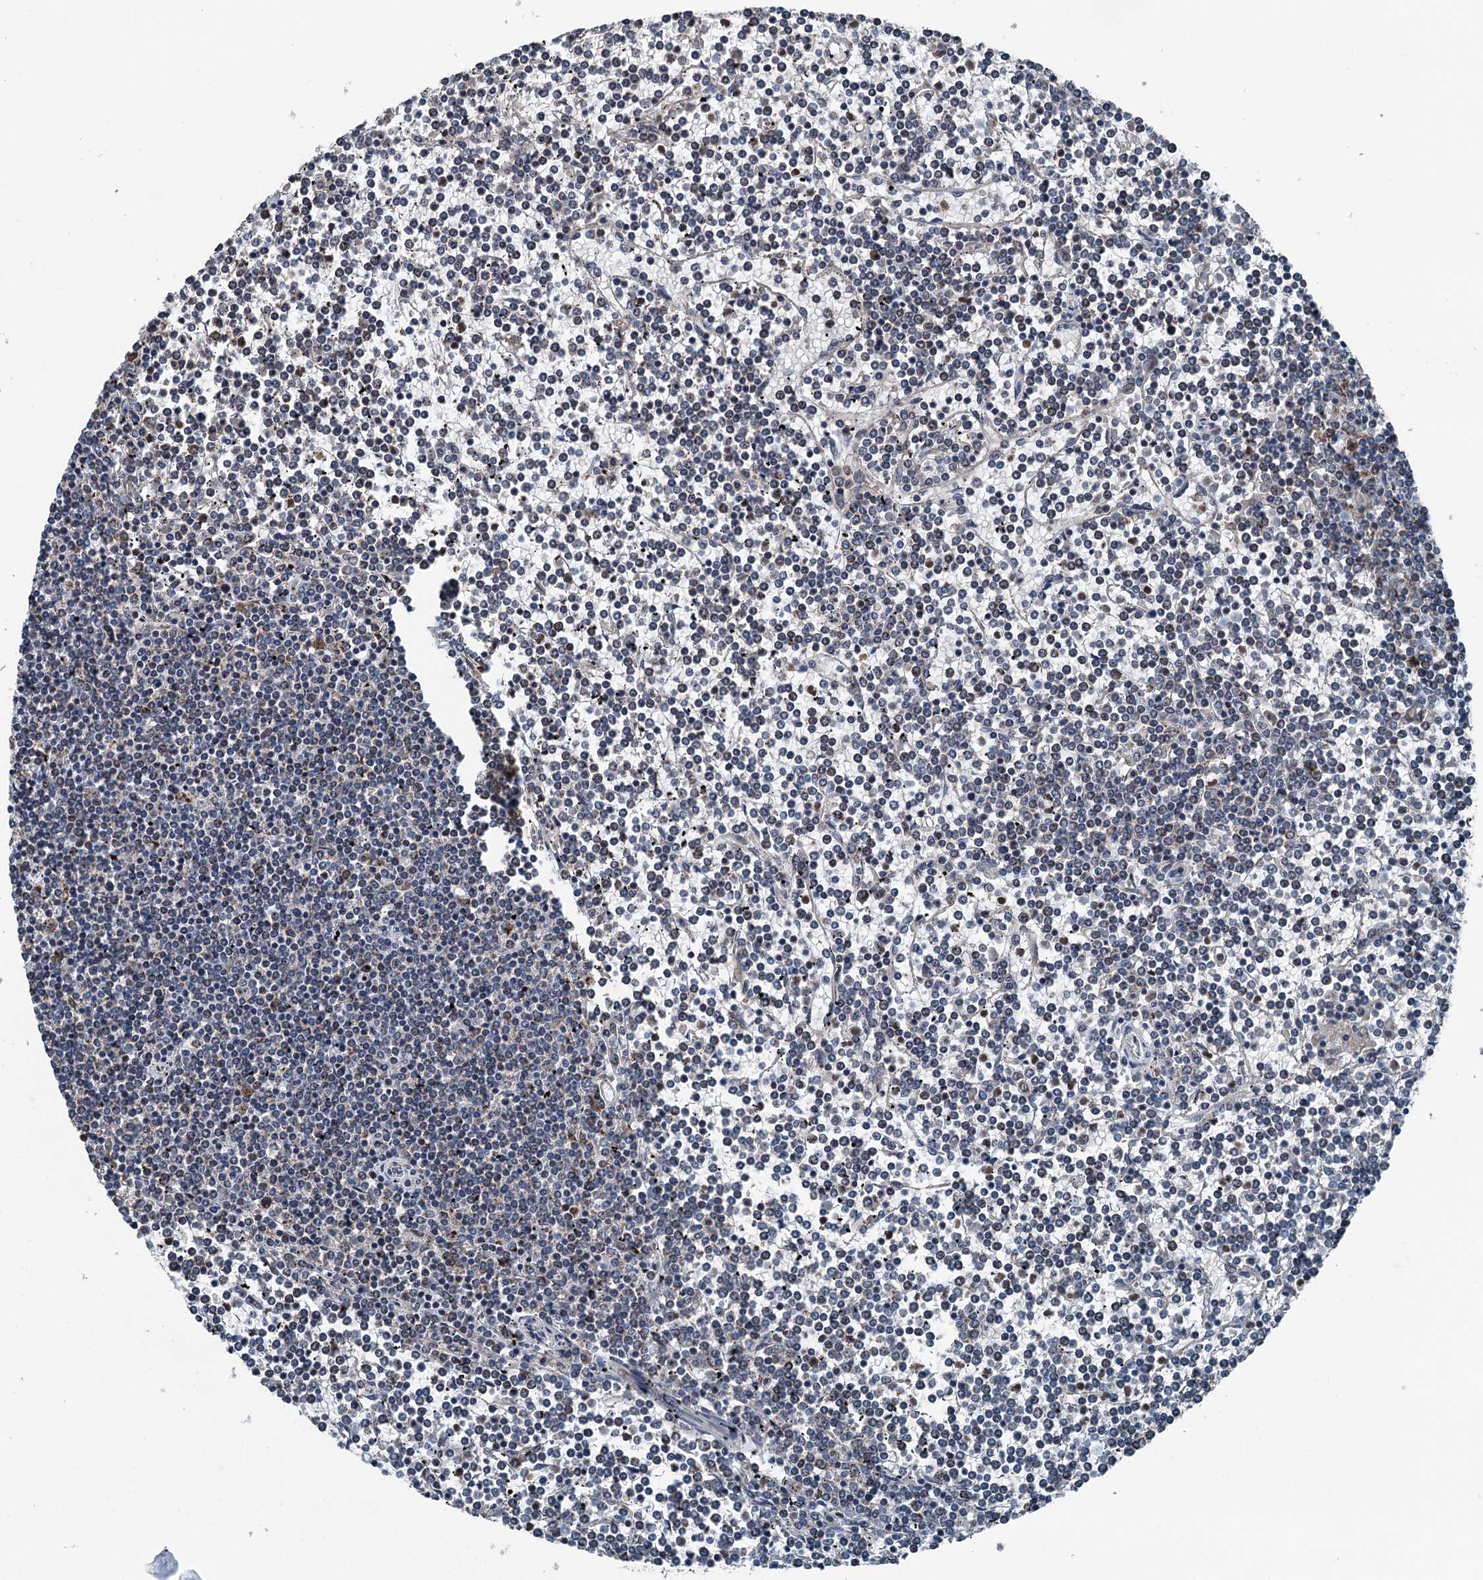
{"staining": {"intensity": "negative", "quantity": "none", "location": "none"}, "tissue": "lymphoma", "cell_type": "Tumor cells", "image_type": "cancer", "snomed": [{"axis": "morphology", "description": "Malignant lymphoma, non-Hodgkin's type, Low grade"}, {"axis": "topography", "description": "Spleen"}], "caption": "A high-resolution photomicrograph shows IHC staining of malignant lymphoma, non-Hodgkin's type (low-grade), which reveals no significant expression in tumor cells. Brightfield microscopy of immunohistochemistry stained with DAB (brown) and hematoxylin (blue), captured at high magnification.", "gene": "TRPT1", "patient": {"sex": "female", "age": 19}}